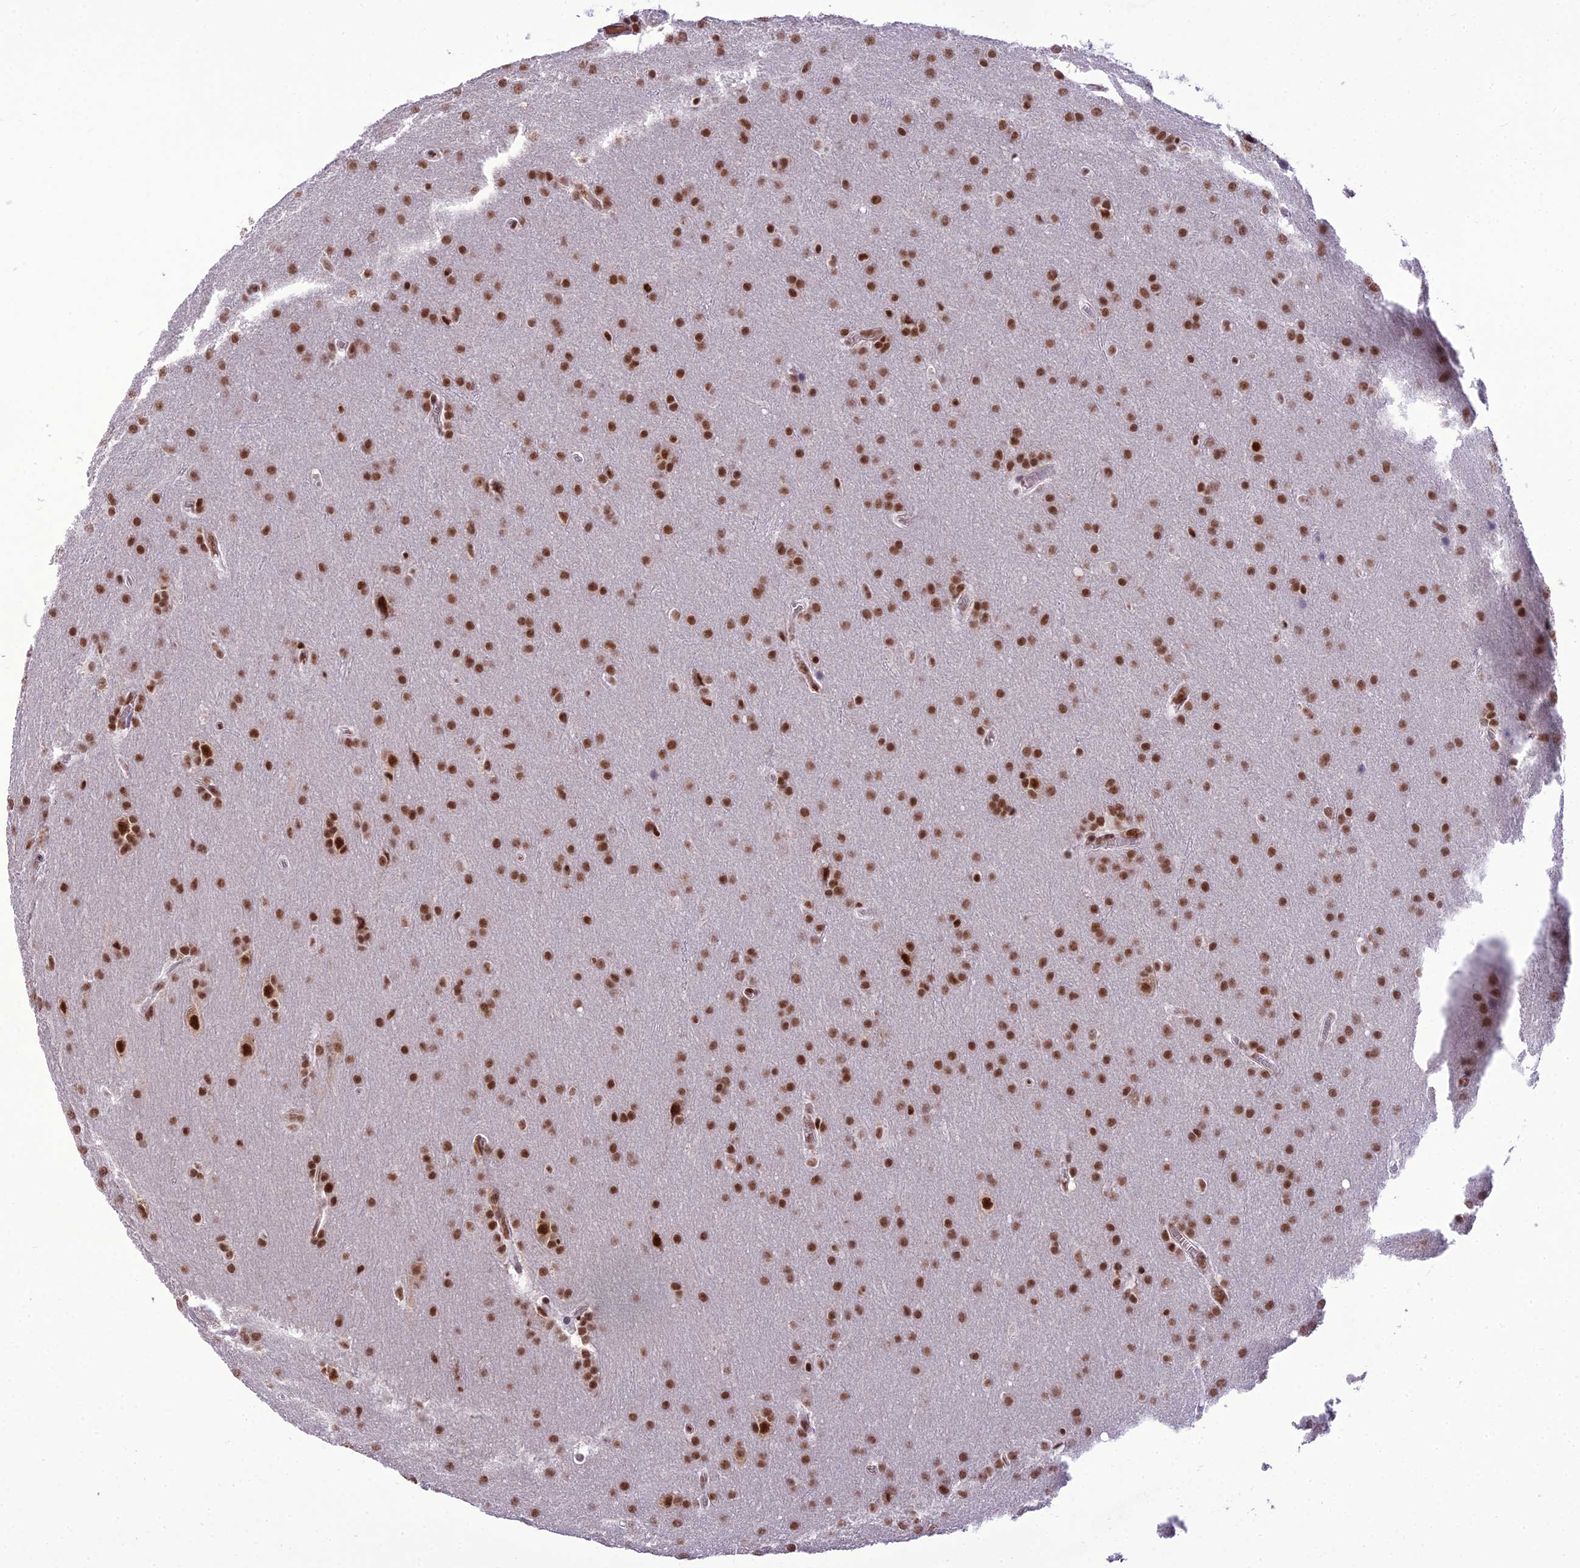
{"staining": {"intensity": "moderate", "quantity": ">75%", "location": "nuclear"}, "tissue": "glioma", "cell_type": "Tumor cells", "image_type": "cancer", "snomed": [{"axis": "morphology", "description": "Glioma, malignant, Low grade"}, {"axis": "topography", "description": "Brain"}], "caption": "Human glioma stained with a brown dye displays moderate nuclear positive positivity in approximately >75% of tumor cells.", "gene": "SH3RF3", "patient": {"sex": "female", "age": 32}}